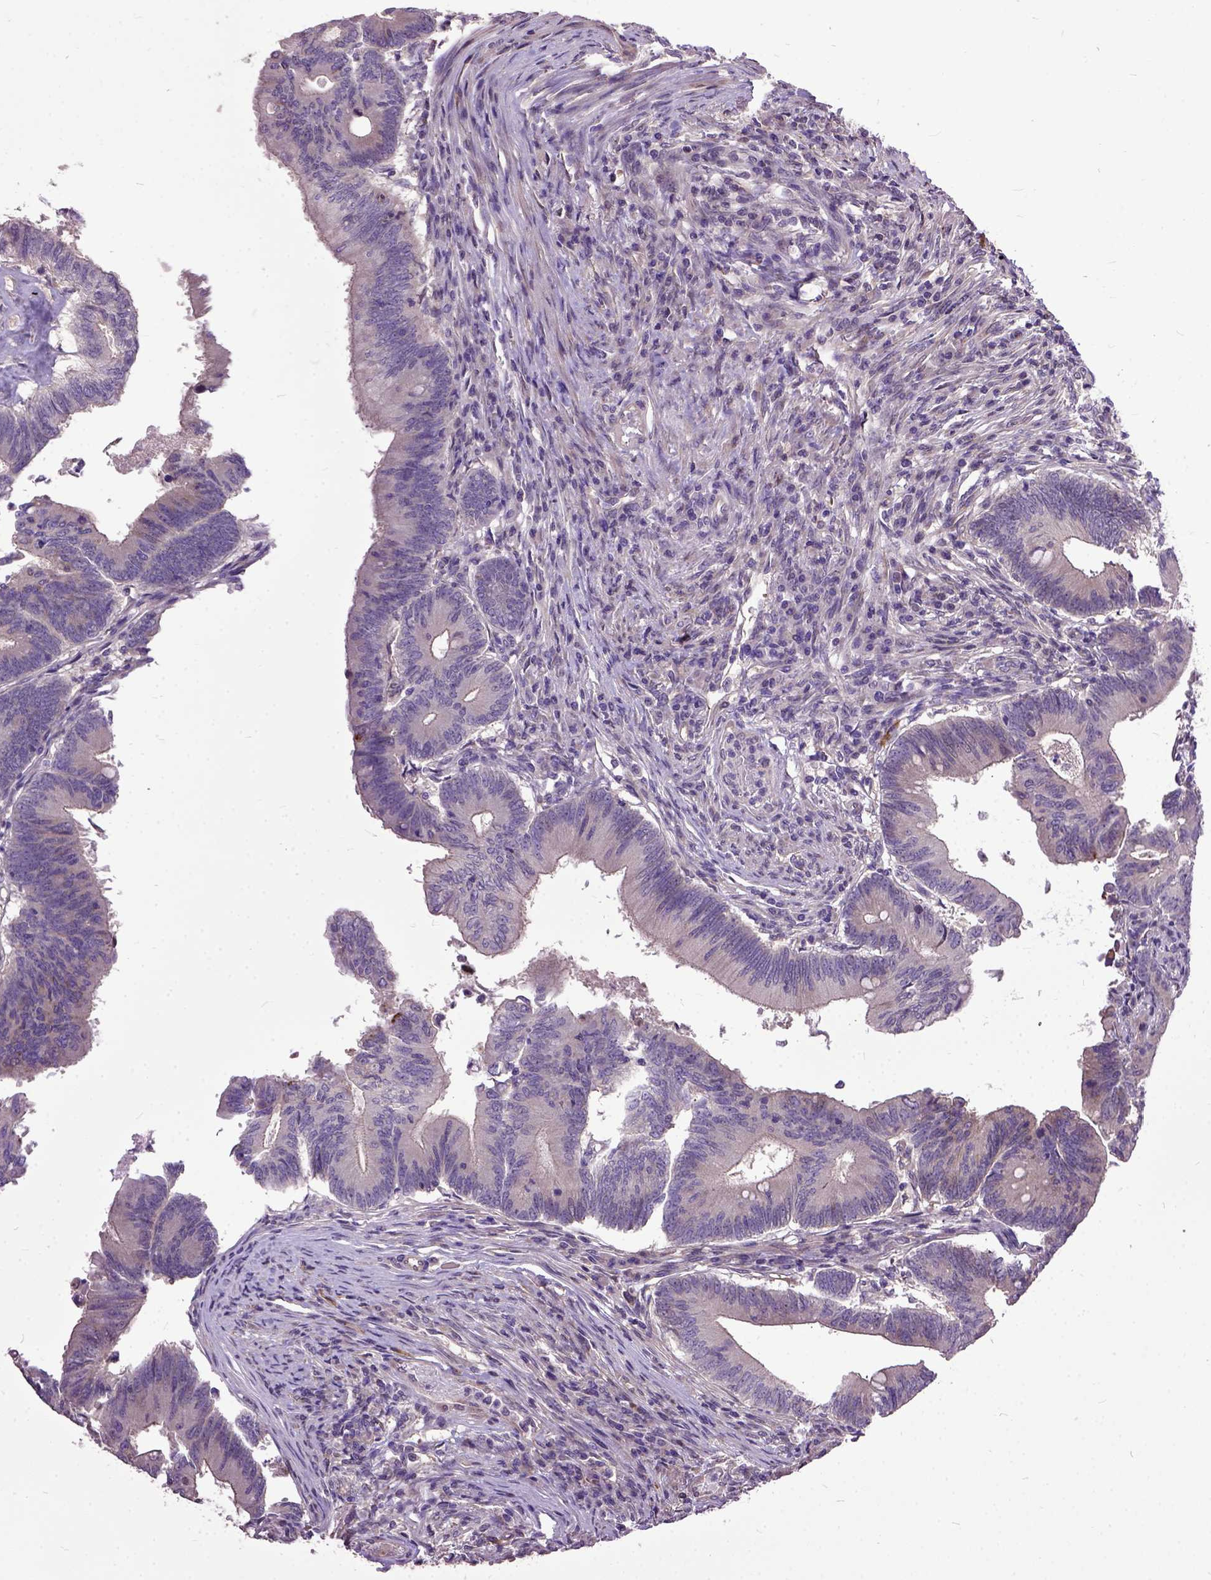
{"staining": {"intensity": "negative", "quantity": "none", "location": "none"}, "tissue": "colorectal cancer", "cell_type": "Tumor cells", "image_type": "cancer", "snomed": [{"axis": "morphology", "description": "Adenocarcinoma, NOS"}, {"axis": "topography", "description": "Colon"}], "caption": "Photomicrograph shows no significant protein staining in tumor cells of colorectal cancer (adenocarcinoma). The staining is performed using DAB brown chromogen with nuclei counter-stained in using hematoxylin.", "gene": "AREG", "patient": {"sex": "female", "age": 70}}